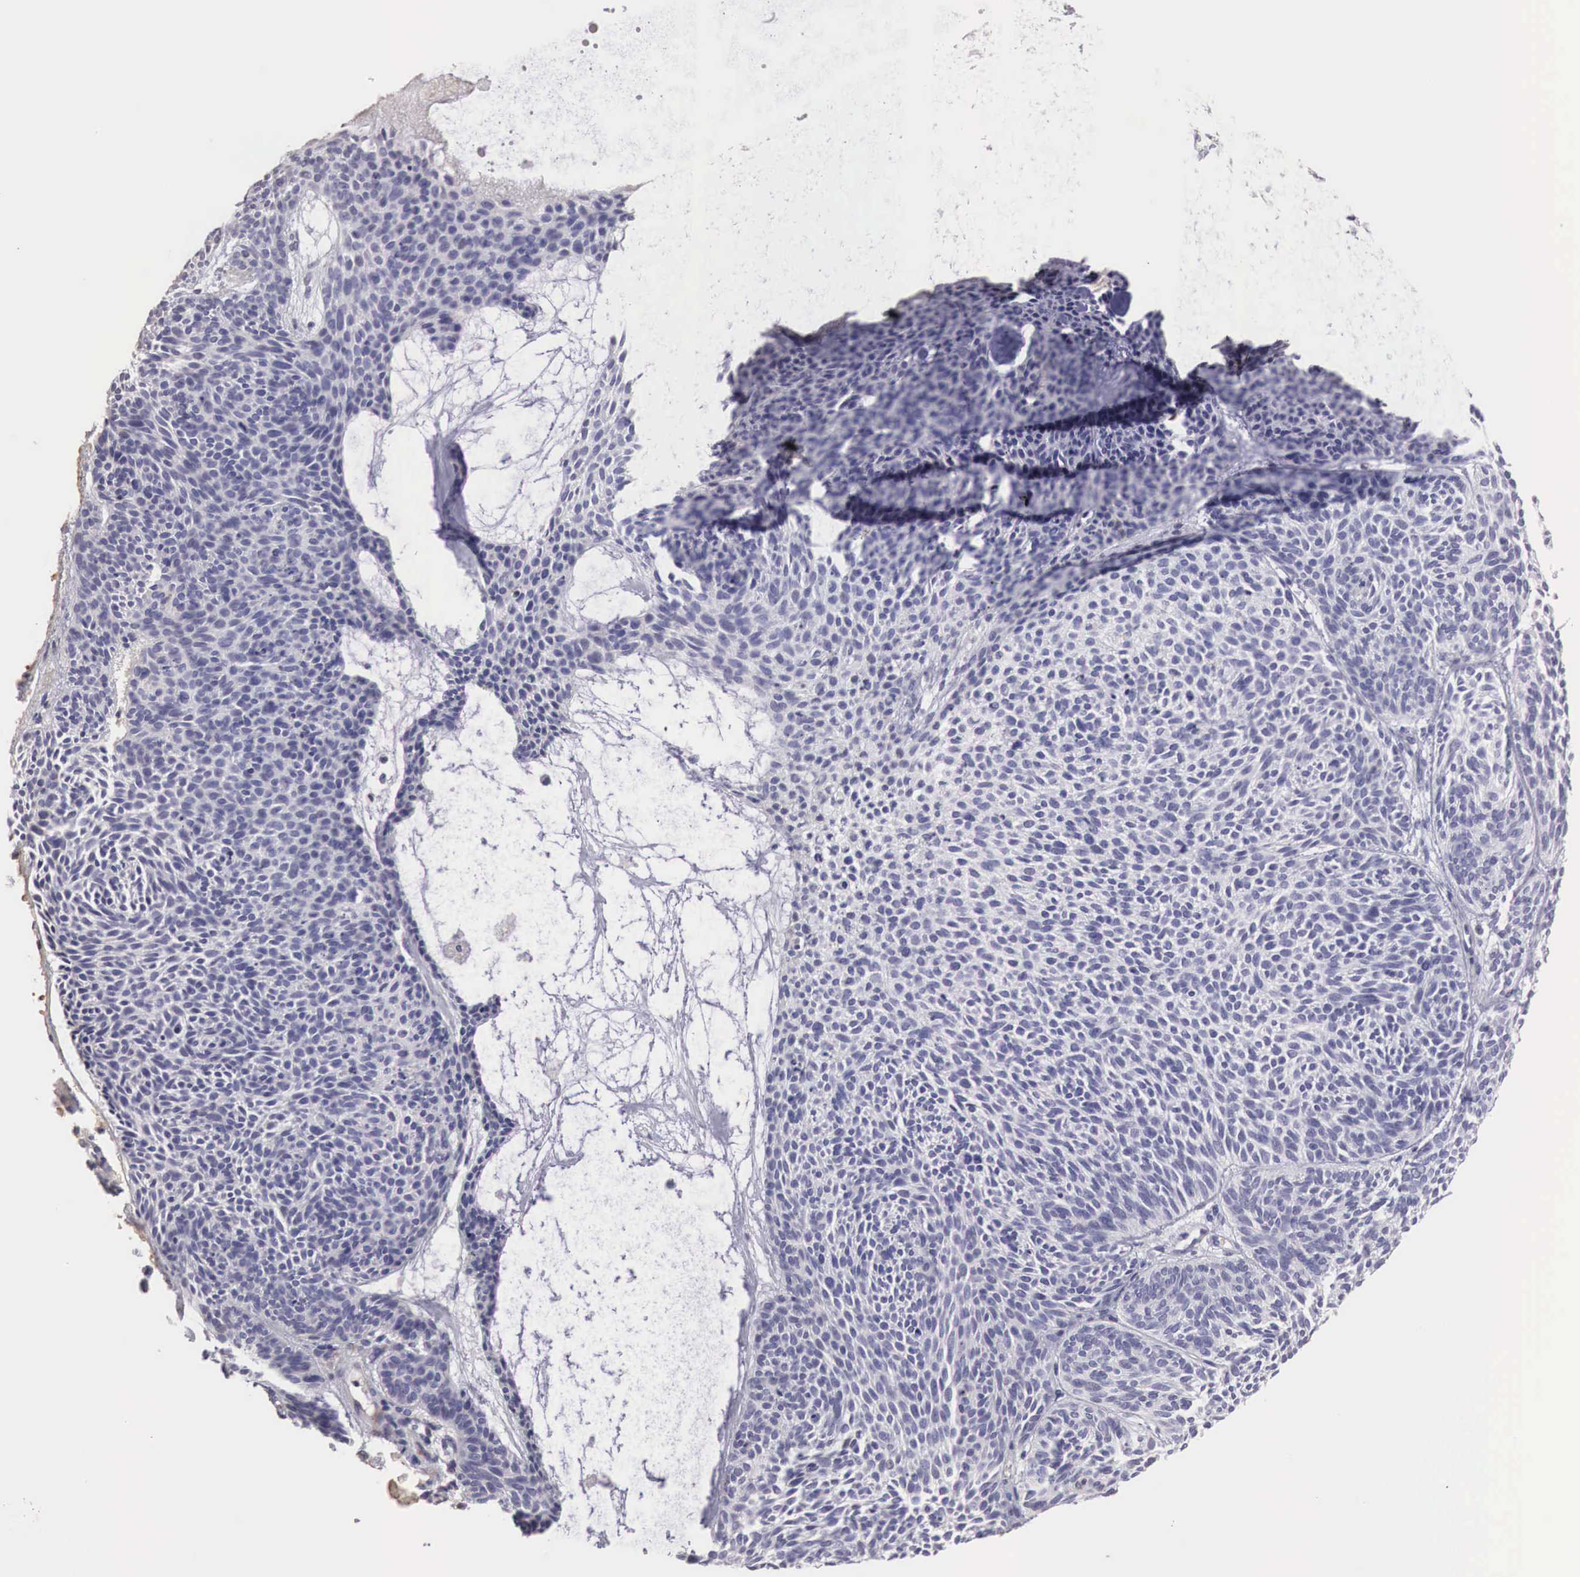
{"staining": {"intensity": "negative", "quantity": "none", "location": "none"}, "tissue": "skin cancer", "cell_type": "Tumor cells", "image_type": "cancer", "snomed": [{"axis": "morphology", "description": "Basal cell carcinoma"}, {"axis": "topography", "description": "Skin"}], "caption": "Immunohistochemistry (IHC) of skin cancer (basal cell carcinoma) reveals no expression in tumor cells. (IHC, brightfield microscopy, high magnification).", "gene": "XPNPEP2", "patient": {"sex": "male", "age": 84}}